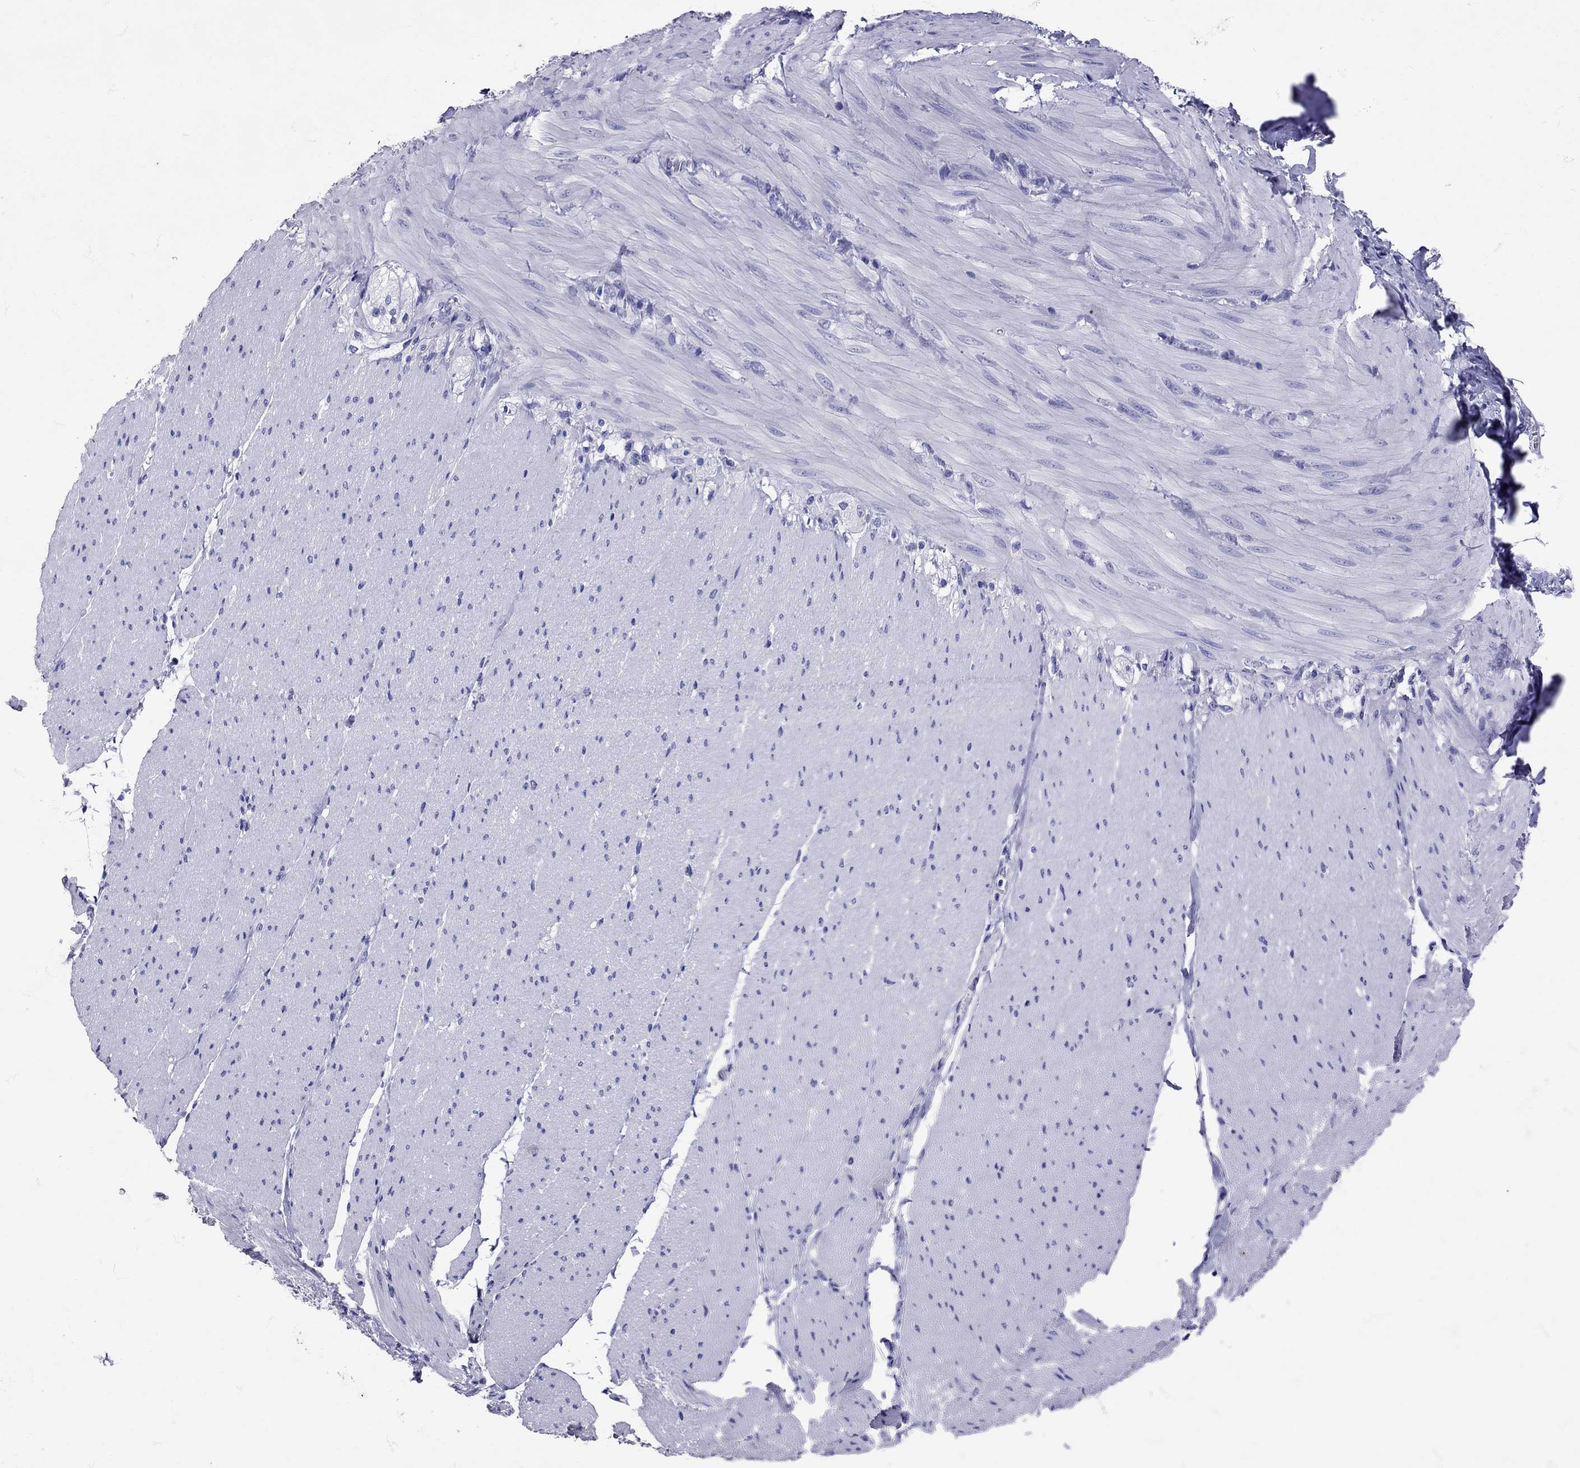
{"staining": {"intensity": "negative", "quantity": "none", "location": "none"}, "tissue": "adipose tissue", "cell_type": "Adipocytes", "image_type": "normal", "snomed": [{"axis": "morphology", "description": "Normal tissue, NOS"}, {"axis": "topography", "description": "Smooth muscle"}, {"axis": "topography", "description": "Duodenum"}, {"axis": "topography", "description": "Peripheral nerve tissue"}], "caption": "This histopathology image is of unremarkable adipose tissue stained with immunohistochemistry (IHC) to label a protein in brown with the nuclei are counter-stained blue. There is no staining in adipocytes. (DAB IHC with hematoxylin counter stain).", "gene": "AVP", "patient": {"sex": "female", "age": 61}}